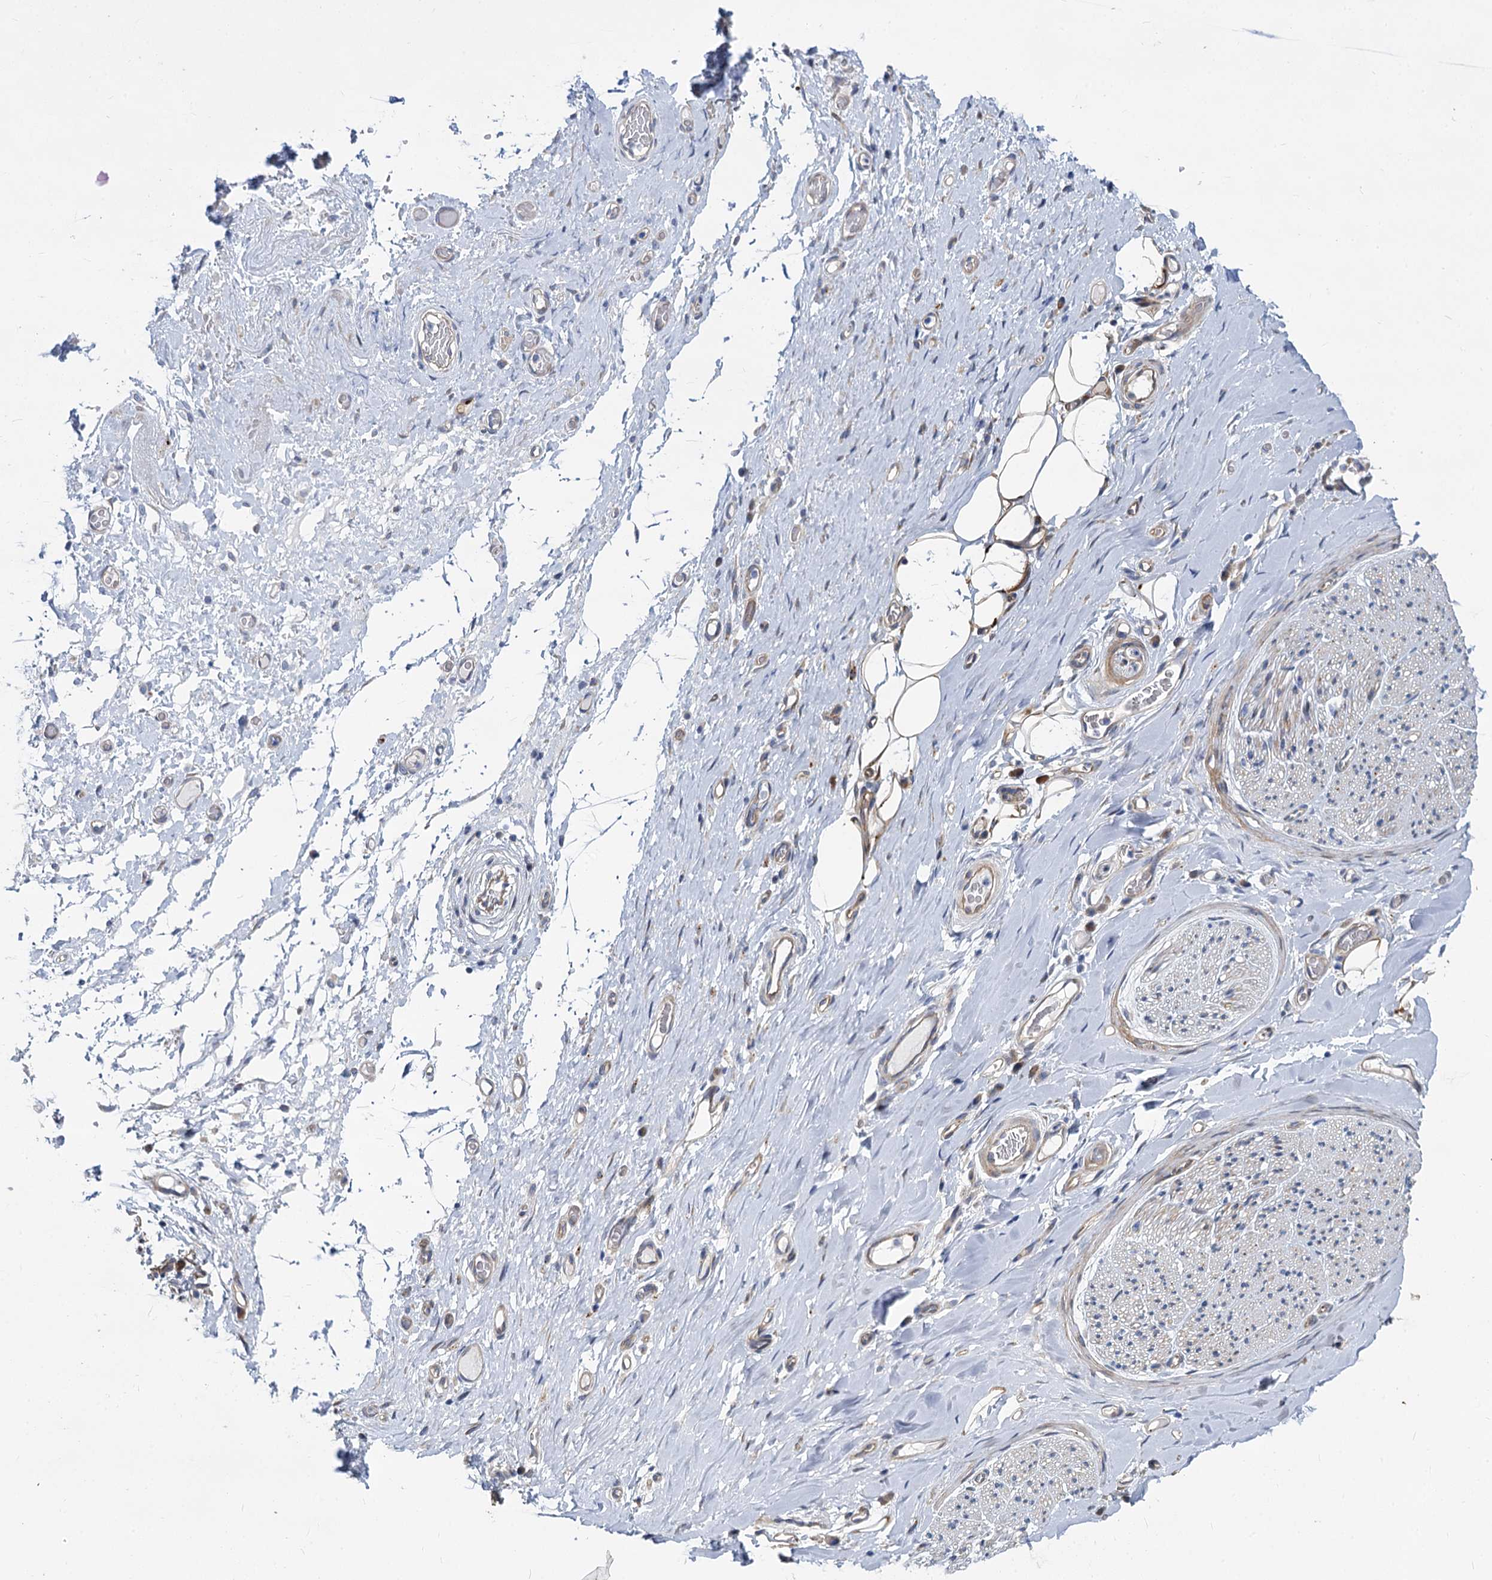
{"staining": {"intensity": "weak", "quantity": "25%-75%", "location": "cytoplasmic/membranous"}, "tissue": "adipose tissue", "cell_type": "Adipocytes", "image_type": "normal", "snomed": [{"axis": "morphology", "description": "Normal tissue, NOS"}, {"axis": "morphology", "description": "Adenocarcinoma, NOS"}, {"axis": "topography", "description": "Esophagus"}, {"axis": "topography", "description": "Stomach, upper"}, {"axis": "topography", "description": "Peripheral nerve tissue"}], "caption": "Immunohistochemical staining of benign adipose tissue reveals 25%-75% levels of weak cytoplasmic/membranous protein expression in about 25%-75% of adipocytes. The staining is performed using DAB (3,3'-diaminobenzidine) brown chromogen to label protein expression. The nuclei are counter-stained blue using hematoxylin.", "gene": "TRIM77", "patient": {"sex": "male", "age": 62}}